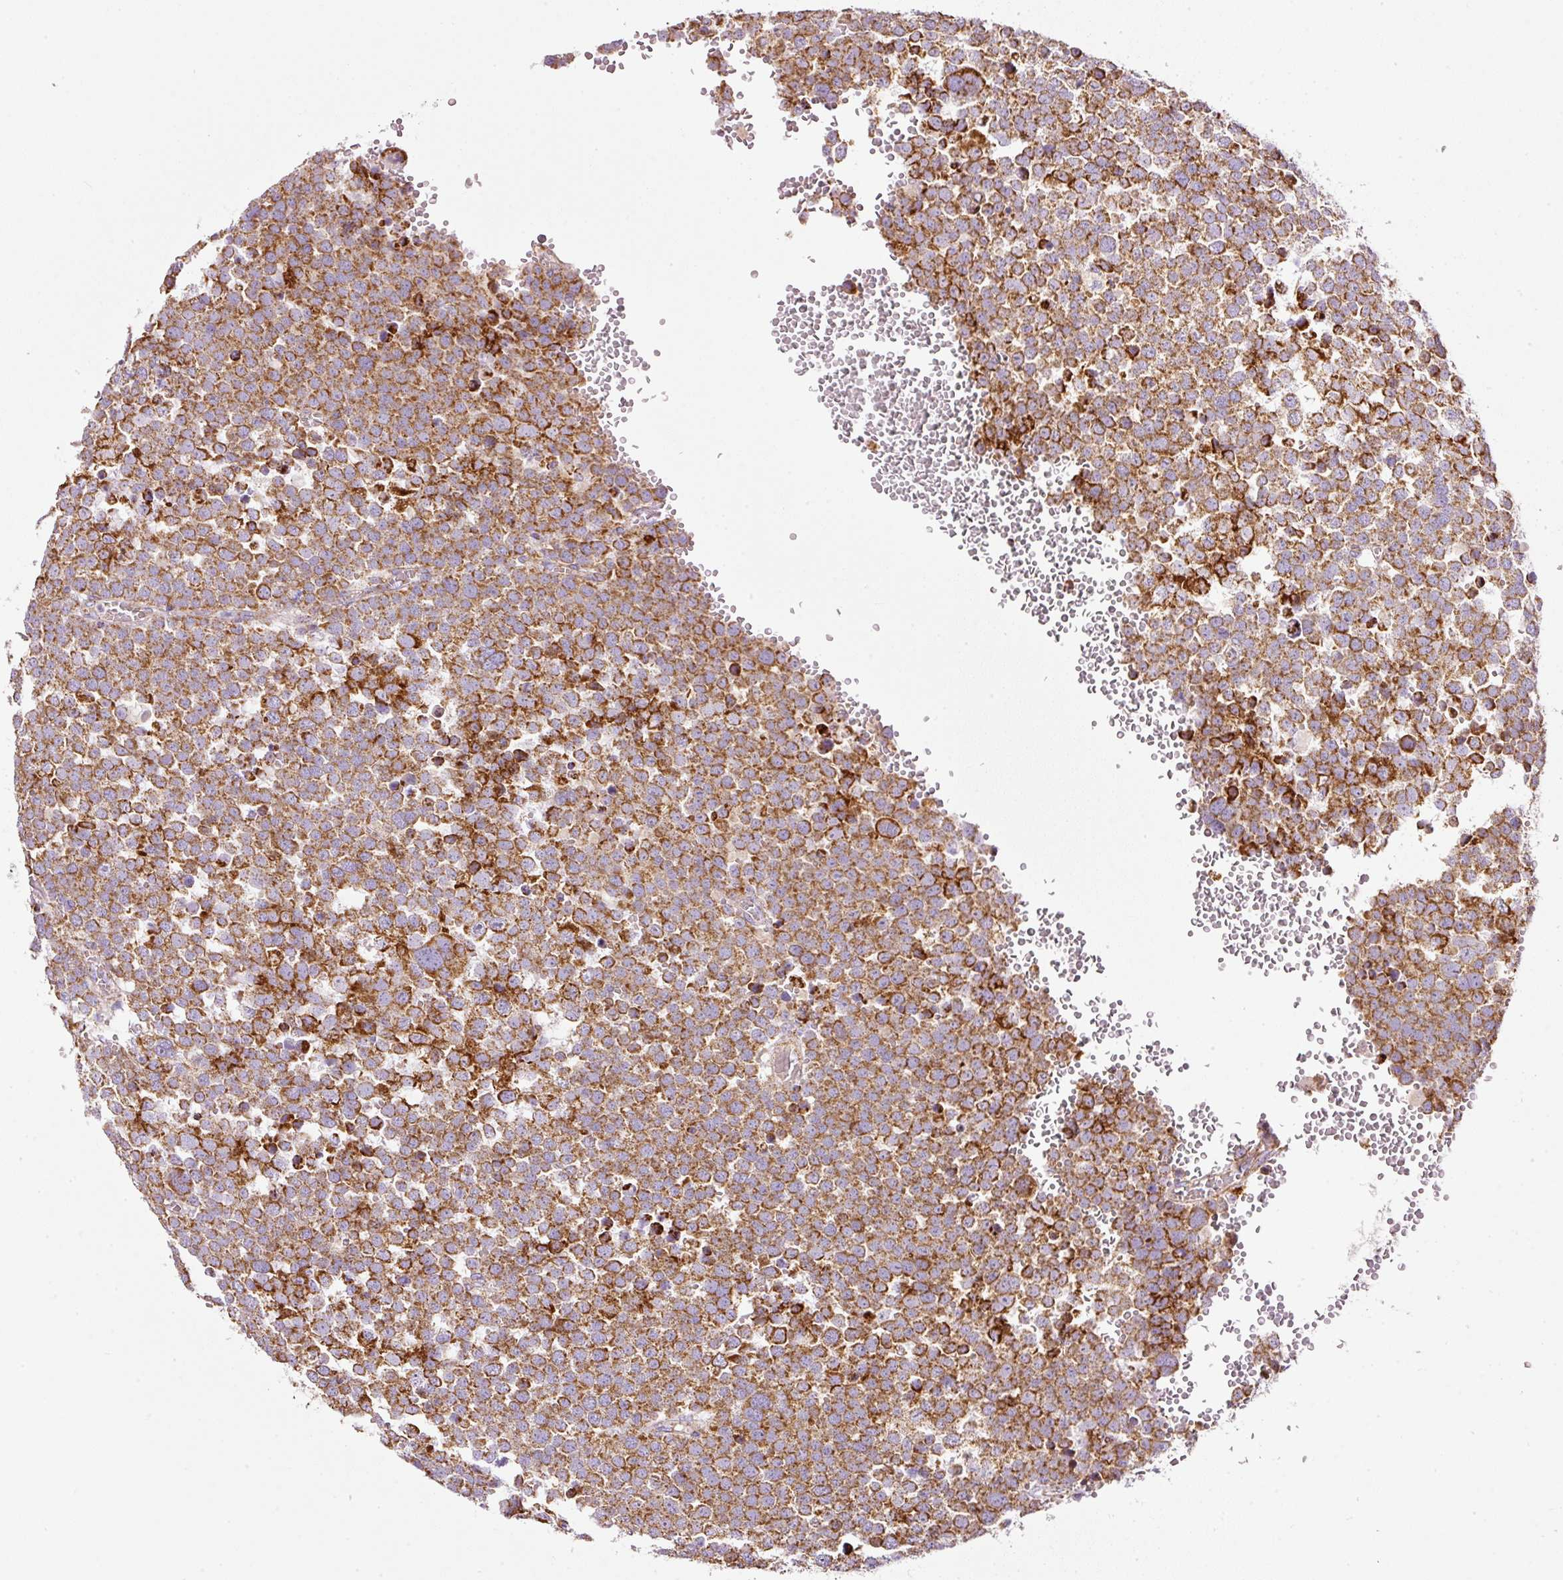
{"staining": {"intensity": "moderate", "quantity": ">75%", "location": "cytoplasmic/membranous"}, "tissue": "testis cancer", "cell_type": "Tumor cells", "image_type": "cancer", "snomed": [{"axis": "morphology", "description": "Seminoma, NOS"}, {"axis": "topography", "description": "Testis"}], "caption": "DAB immunohistochemical staining of human testis cancer (seminoma) reveals moderate cytoplasmic/membranous protein expression in approximately >75% of tumor cells.", "gene": "SDHA", "patient": {"sex": "male", "age": 71}}